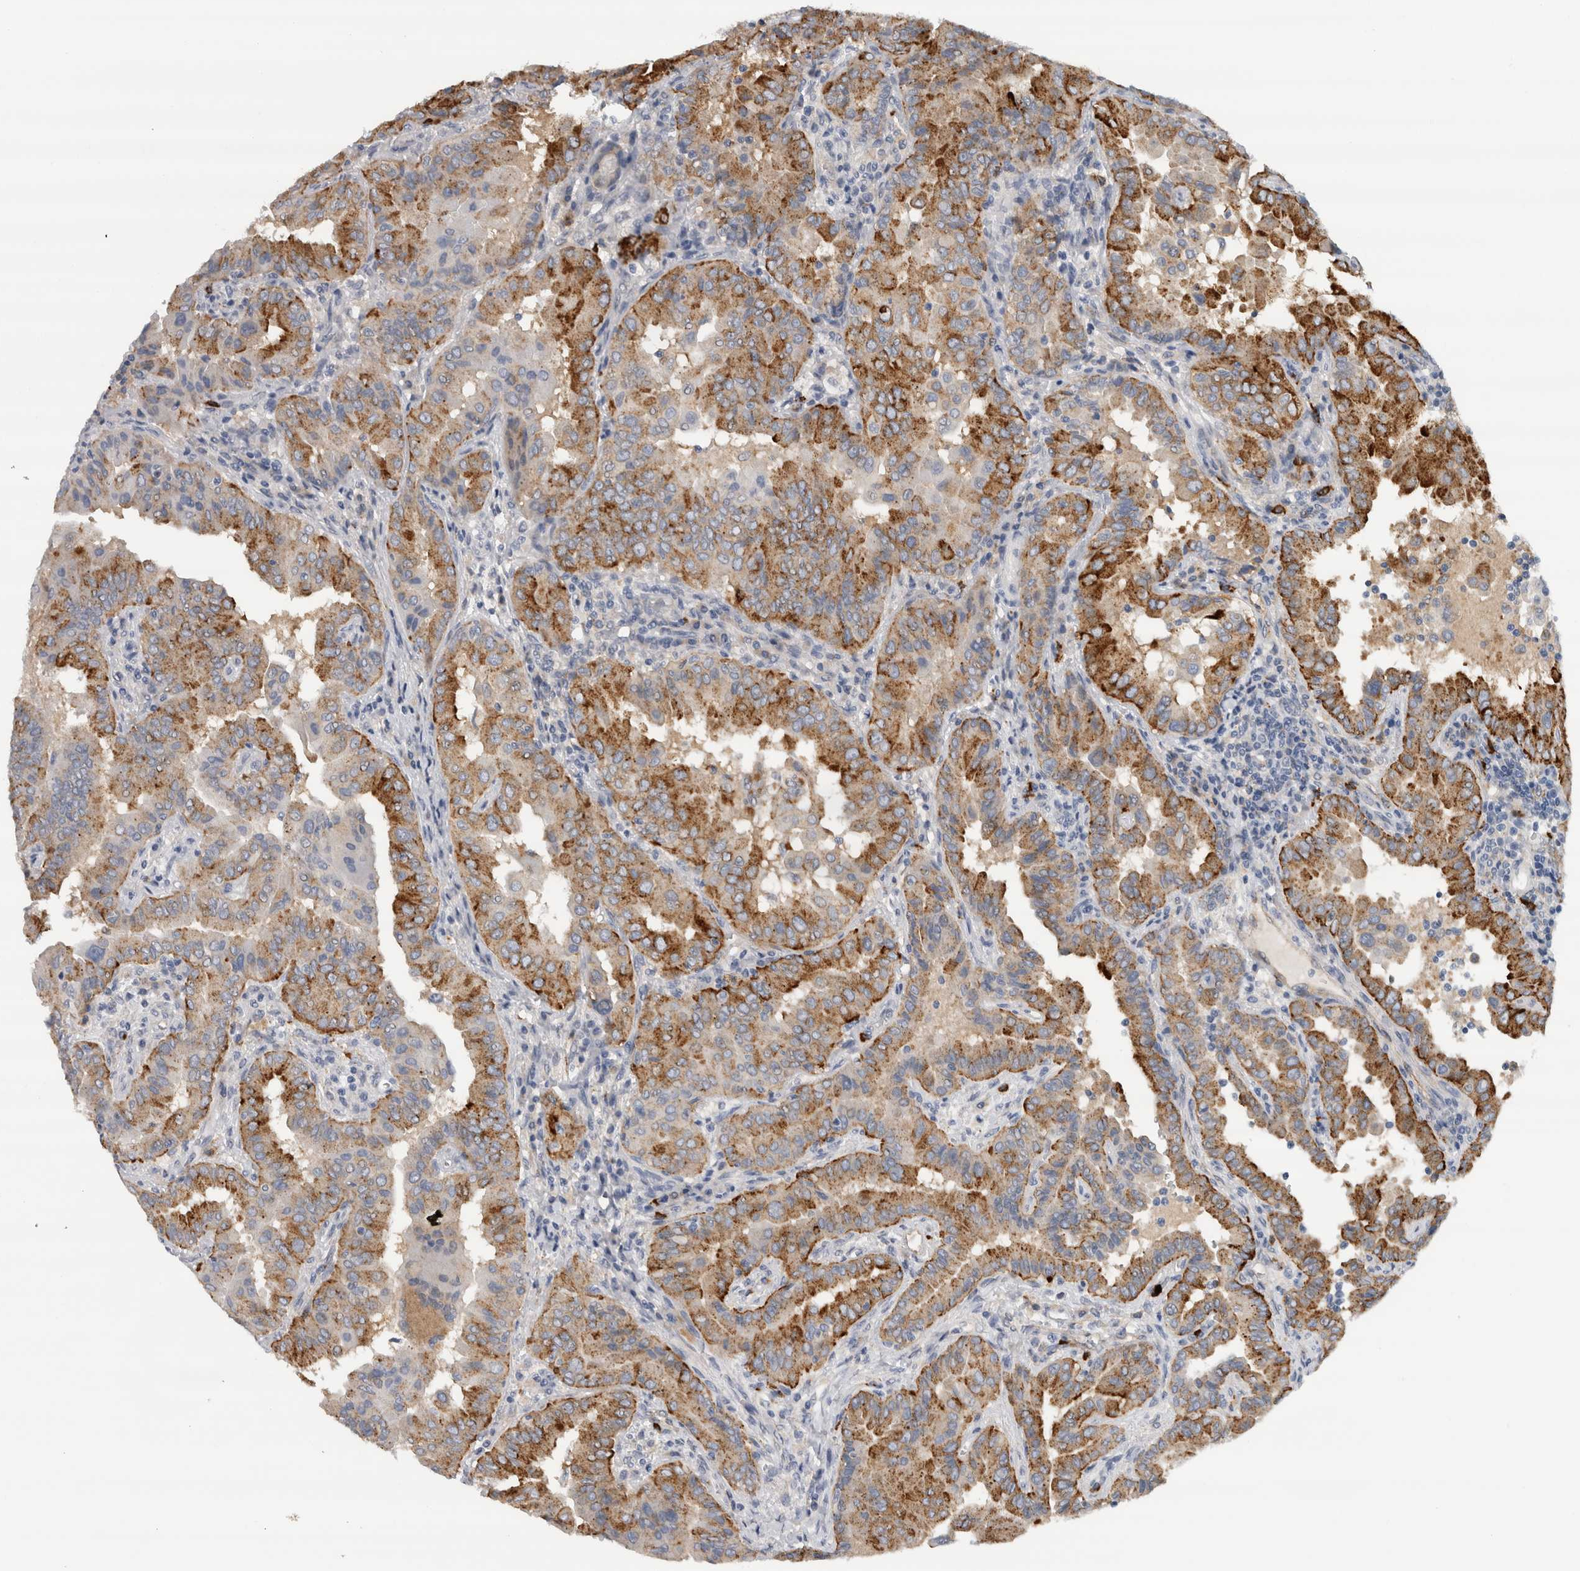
{"staining": {"intensity": "moderate", "quantity": ">75%", "location": "cytoplasmic/membranous"}, "tissue": "thyroid cancer", "cell_type": "Tumor cells", "image_type": "cancer", "snomed": [{"axis": "morphology", "description": "Papillary adenocarcinoma, NOS"}, {"axis": "topography", "description": "Thyroid gland"}], "caption": "Immunohistochemical staining of thyroid papillary adenocarcinoma exhibits moderate cytoplasmic/membranous protein expression in about >75% of tumor cells.", "gene": "CD63", "patient": {"sex": "male", "age": 33}}